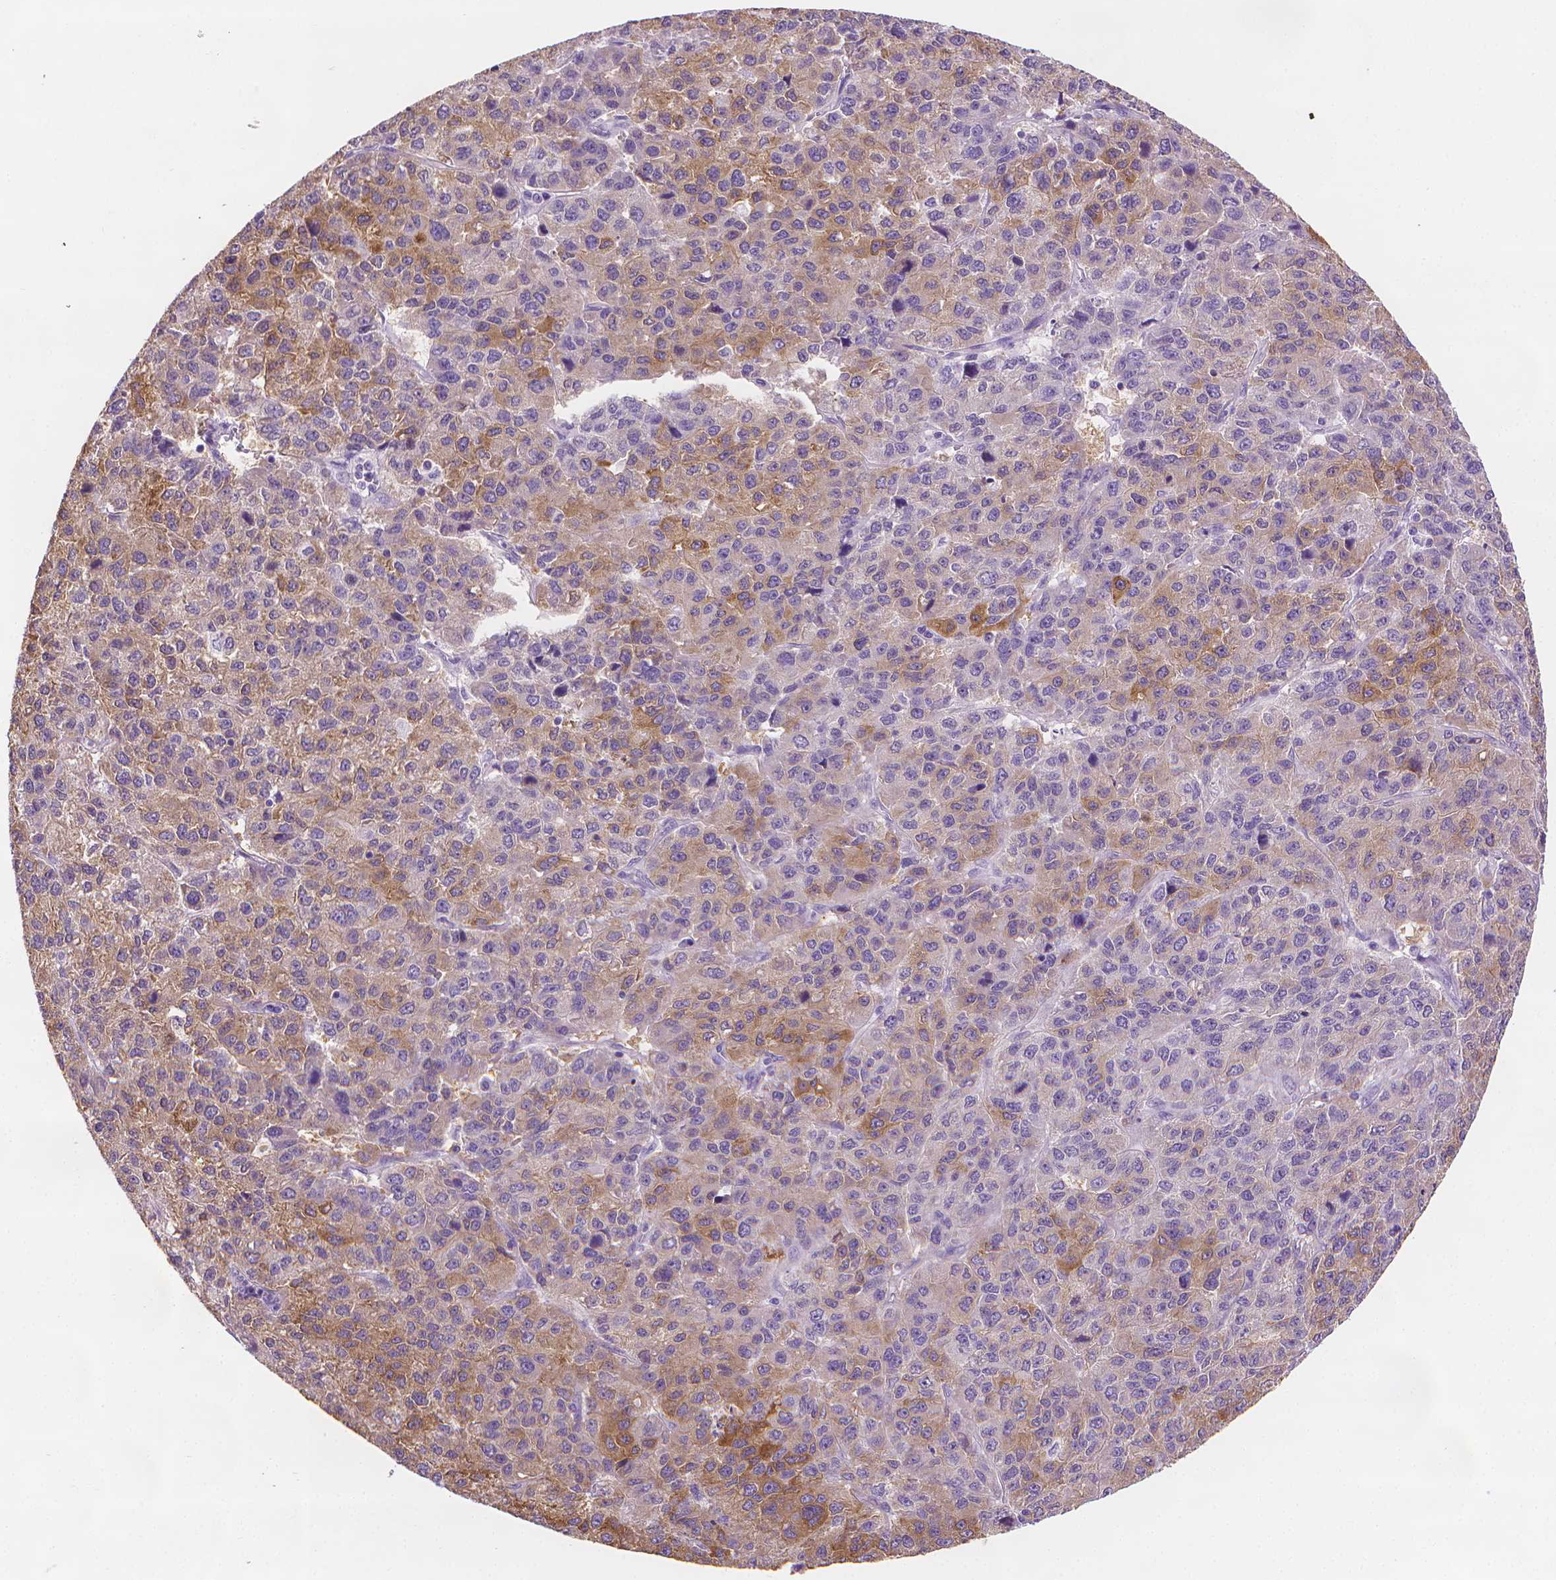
{"staining": {"intensity": "moderate", "quantity": "25%-75%", "location": "cytoplasmic/membranous"}, "tissue": "liver cancer", "cell_type": "Tumor cells", "image_type": "cancer", "snomed": [{"axis": "morphology", "description": "Carcinoma, Hepatocellular, NOS"}, {"axis": "topography", "description": "Liver"}], "caption": "Human liver cancer stained with a protein marker reveals moderate staining in tumor cells.", "gene": "FASN", "patient": {"sex": "male", "age": 69}}